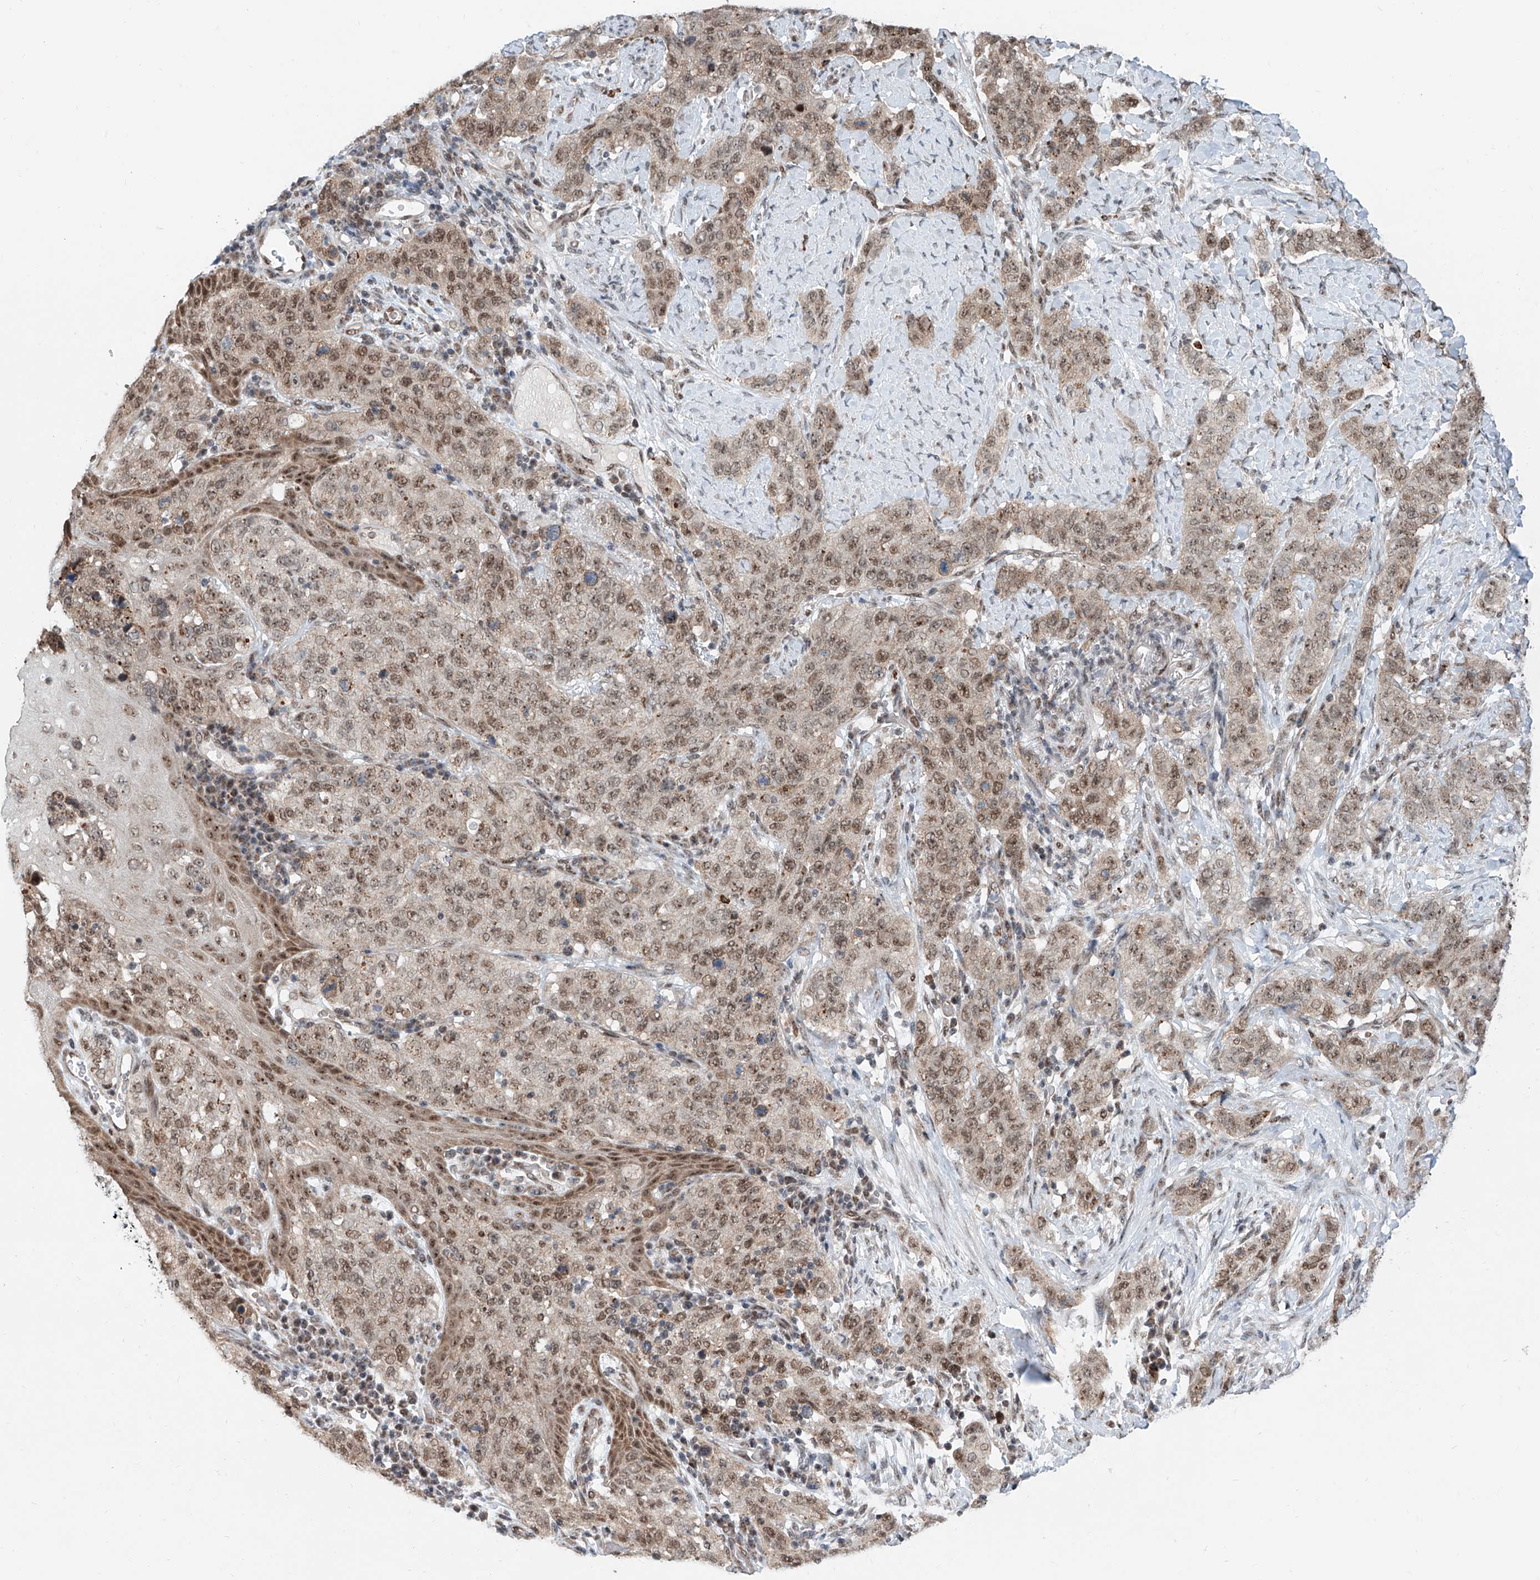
{"staining": {"intensity": "moderate", "quantity": ">75%", "location": "cytoplasmic/membranous,nuclear"}, "tissue": "stomach cancer", "cell_type": "Tumor cells", "image_type": "cancer", "snomed": [{"axis": "morphology", "description": "Adenocarcinoma, NOS"}, {"axis": "topography", "description": "Stomach"}], "caption": "A photomicrograph of human stomach cancer stained for a protein exhibits moderate cytoplasmic/membranous and nuclear brown staining in tumor cells.", "gene": "SDE2", "patient": {"sex": "male", "age": 48}}